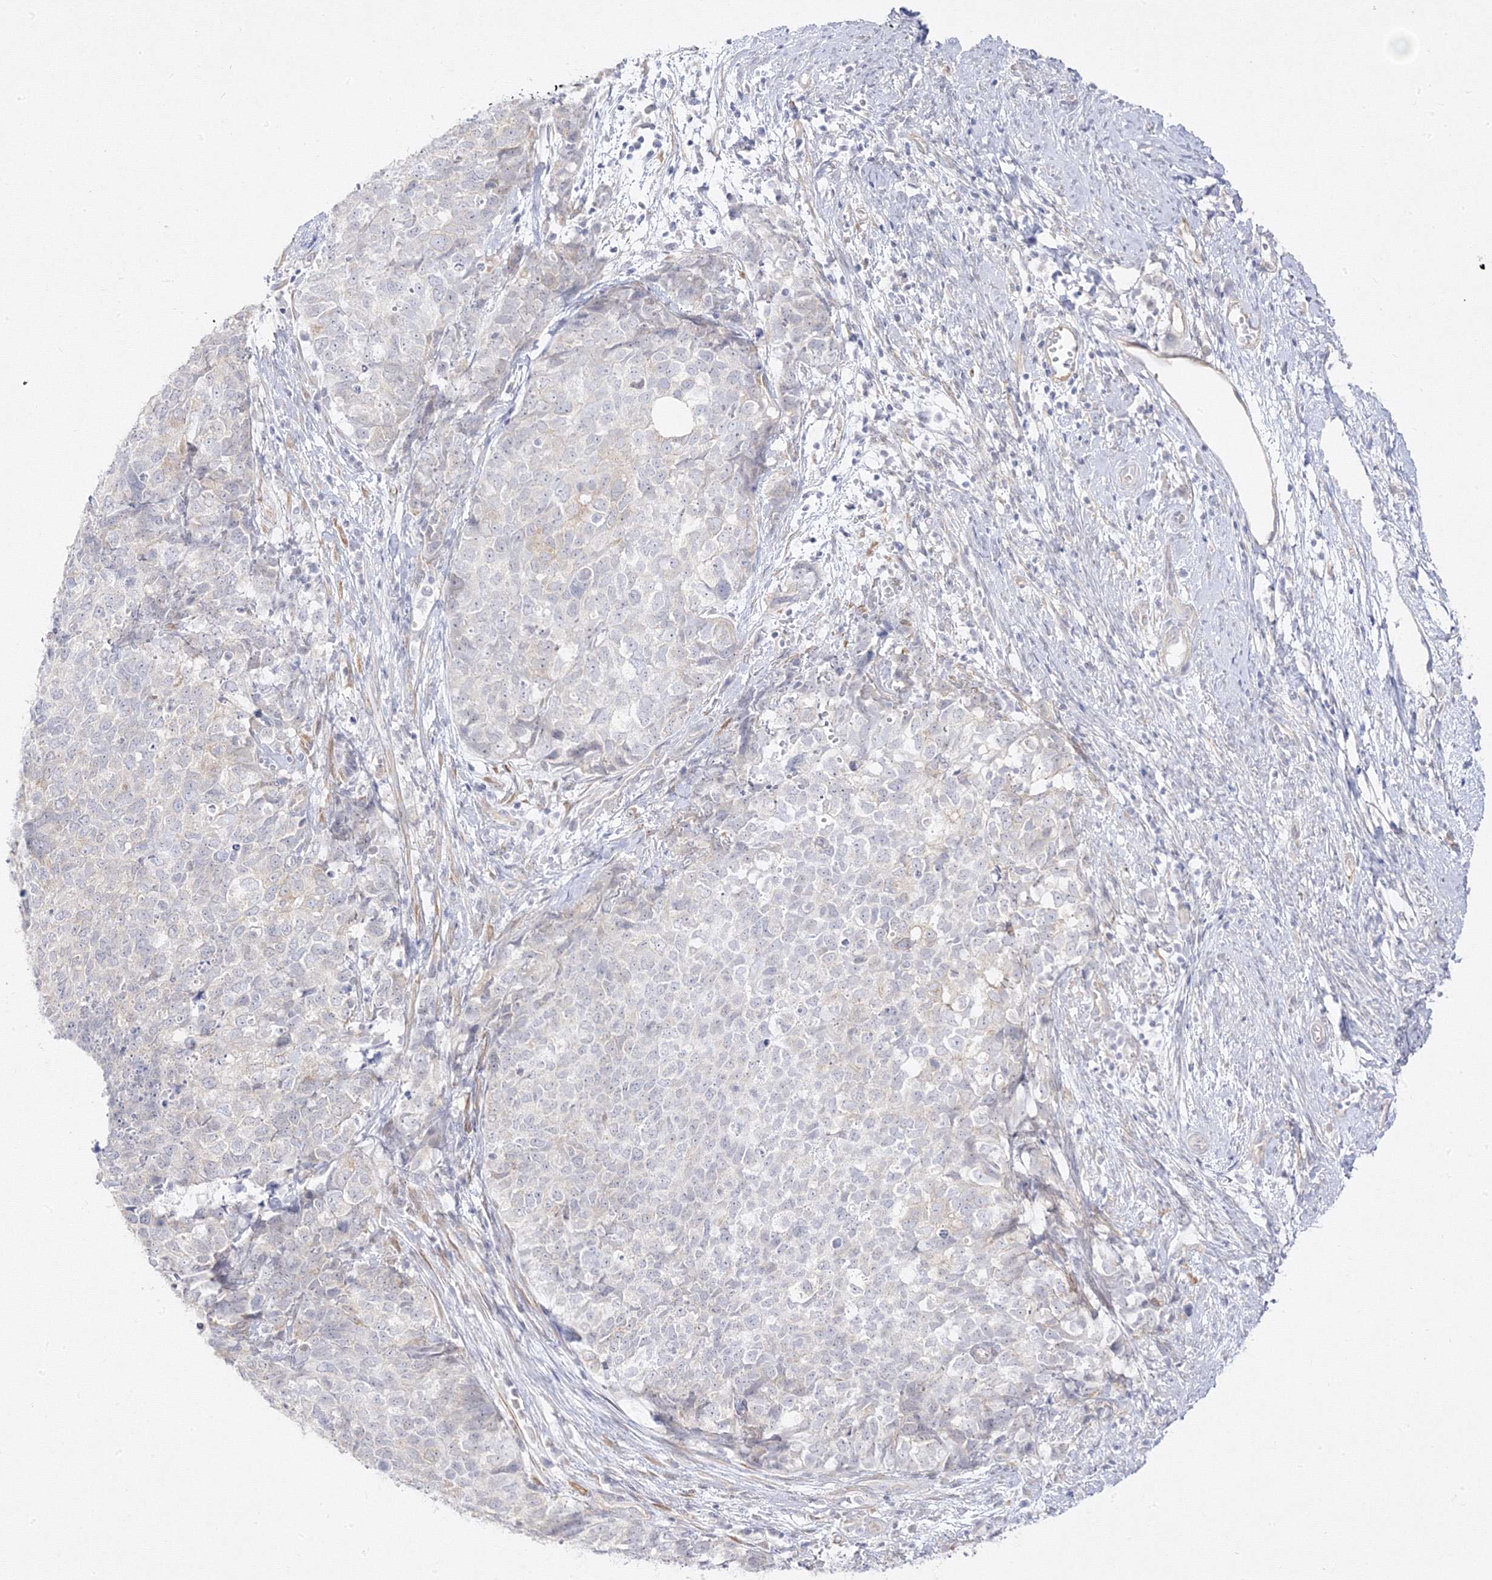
{"staining": {"intensity": "negative", "quantity": "none", "location": "none"}, "tissue": "cervical cancer", "cell_type": "Tumor cells", "image_type": "cancer", "snomed": [{"axis": "morphology", "description": "Squamous cell carcinoma, NOS"}, {"axis": "topography", "description": "Cervix"}], "caption": "The IHC image has no significant expression in tumor cells of cervical cancer (squamous cell carcinoma) tissue. (DAB immunohistochemistry with hematoxylin counter stain).", "gene": "C2CD2", "patient": {"sex": "female", "age": 63}}